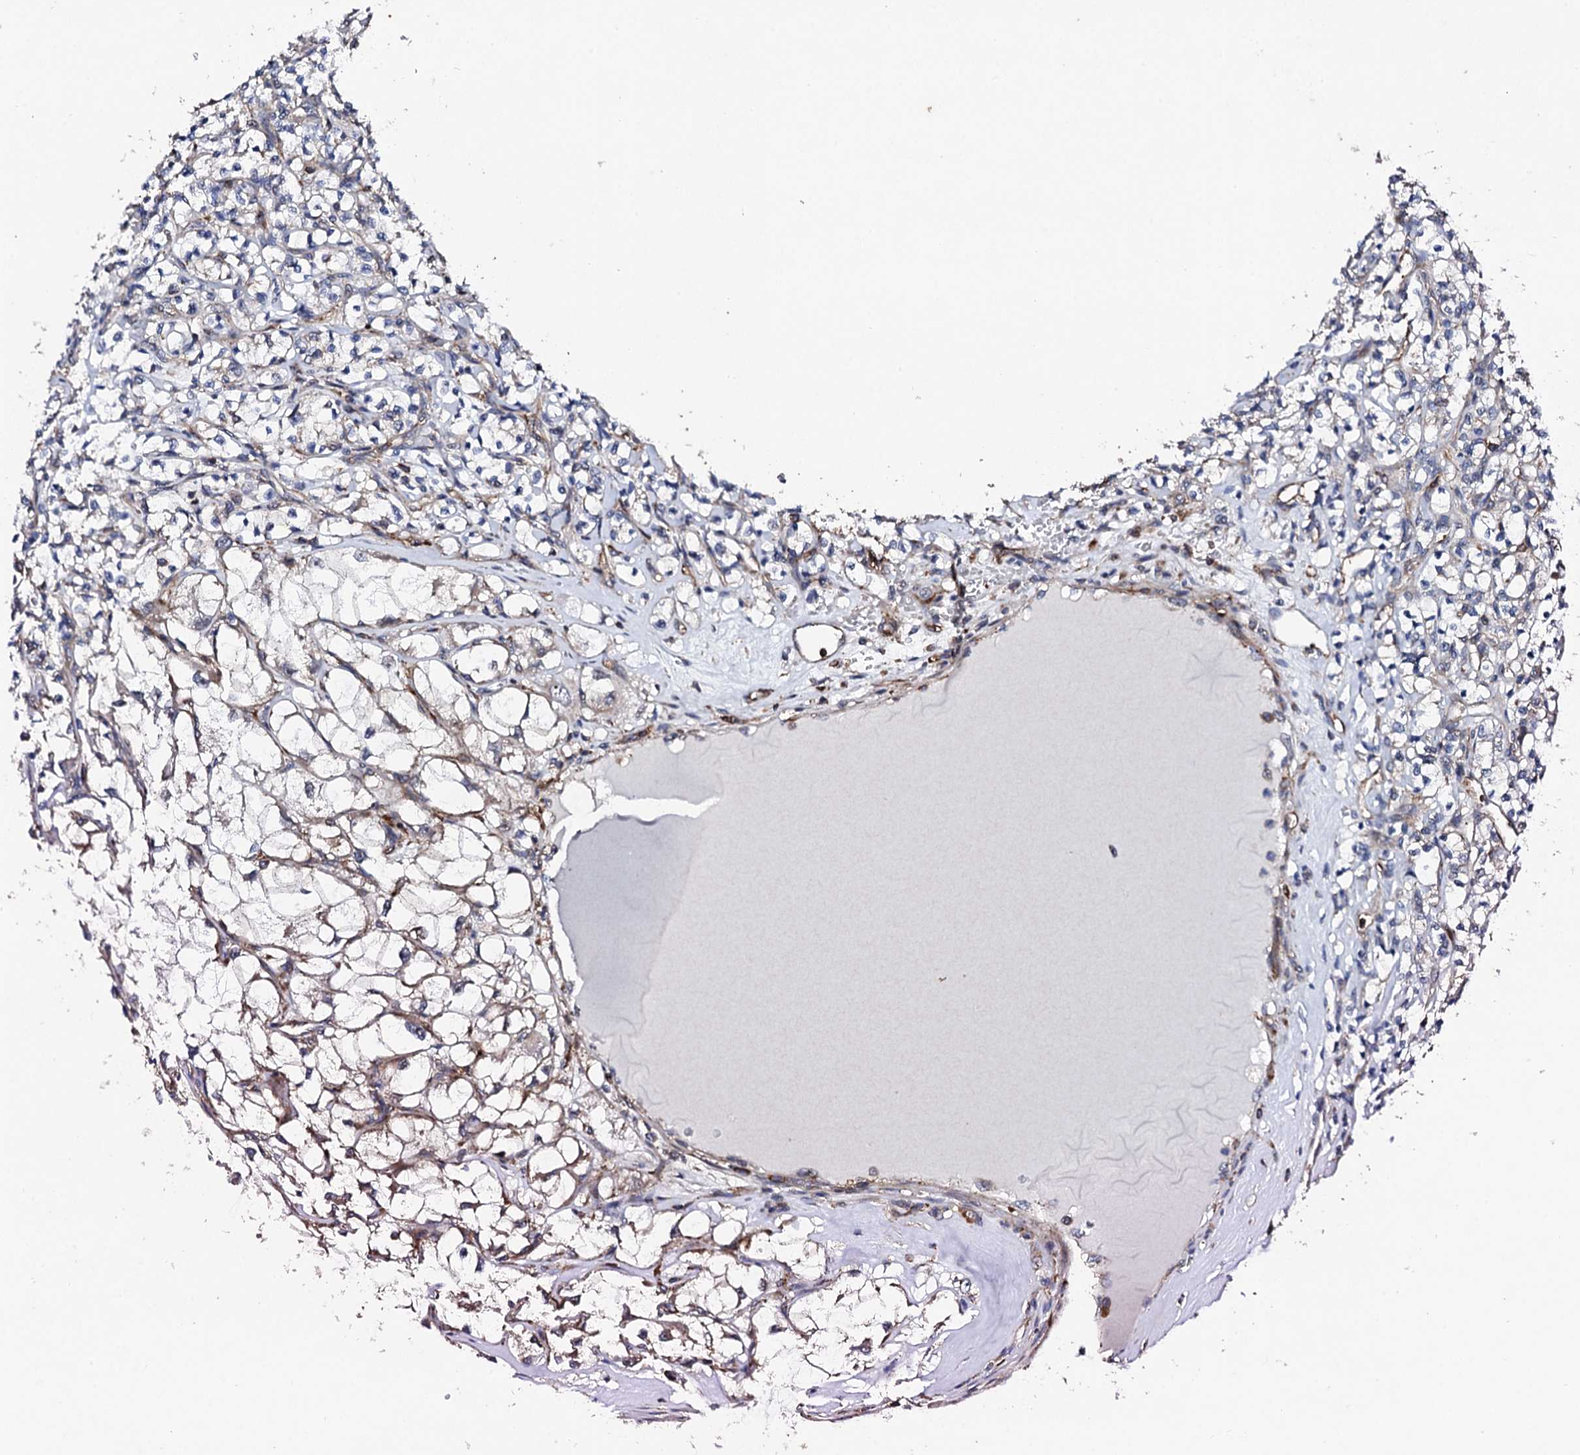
{"staining": {"intensity": "moderate", "quantity": "<25%", "location": "cytoplasmic/membranous"}, "tissue": "renal cancer", "cell_type": "Tumor cells", "image_type": "cancer", "snomed": [{"axis": "morphology", "description": "Adenocarcinoma, NOS"}, {"axis": "topography", "description": "Kidney"}], "caption": "Immunohistochemistry (IHC) histopathology image of neoplastic tissue: renal adenocarcinoma stained using IHC shows low levels of moderate protein expression localized specifically in the cytoplasmic/membranous of tumor cells, appearing as a cytoplasmic/membranous brown color.", "gene": "GTPBP4", "patient": {"sex": "female", "age": 69}}